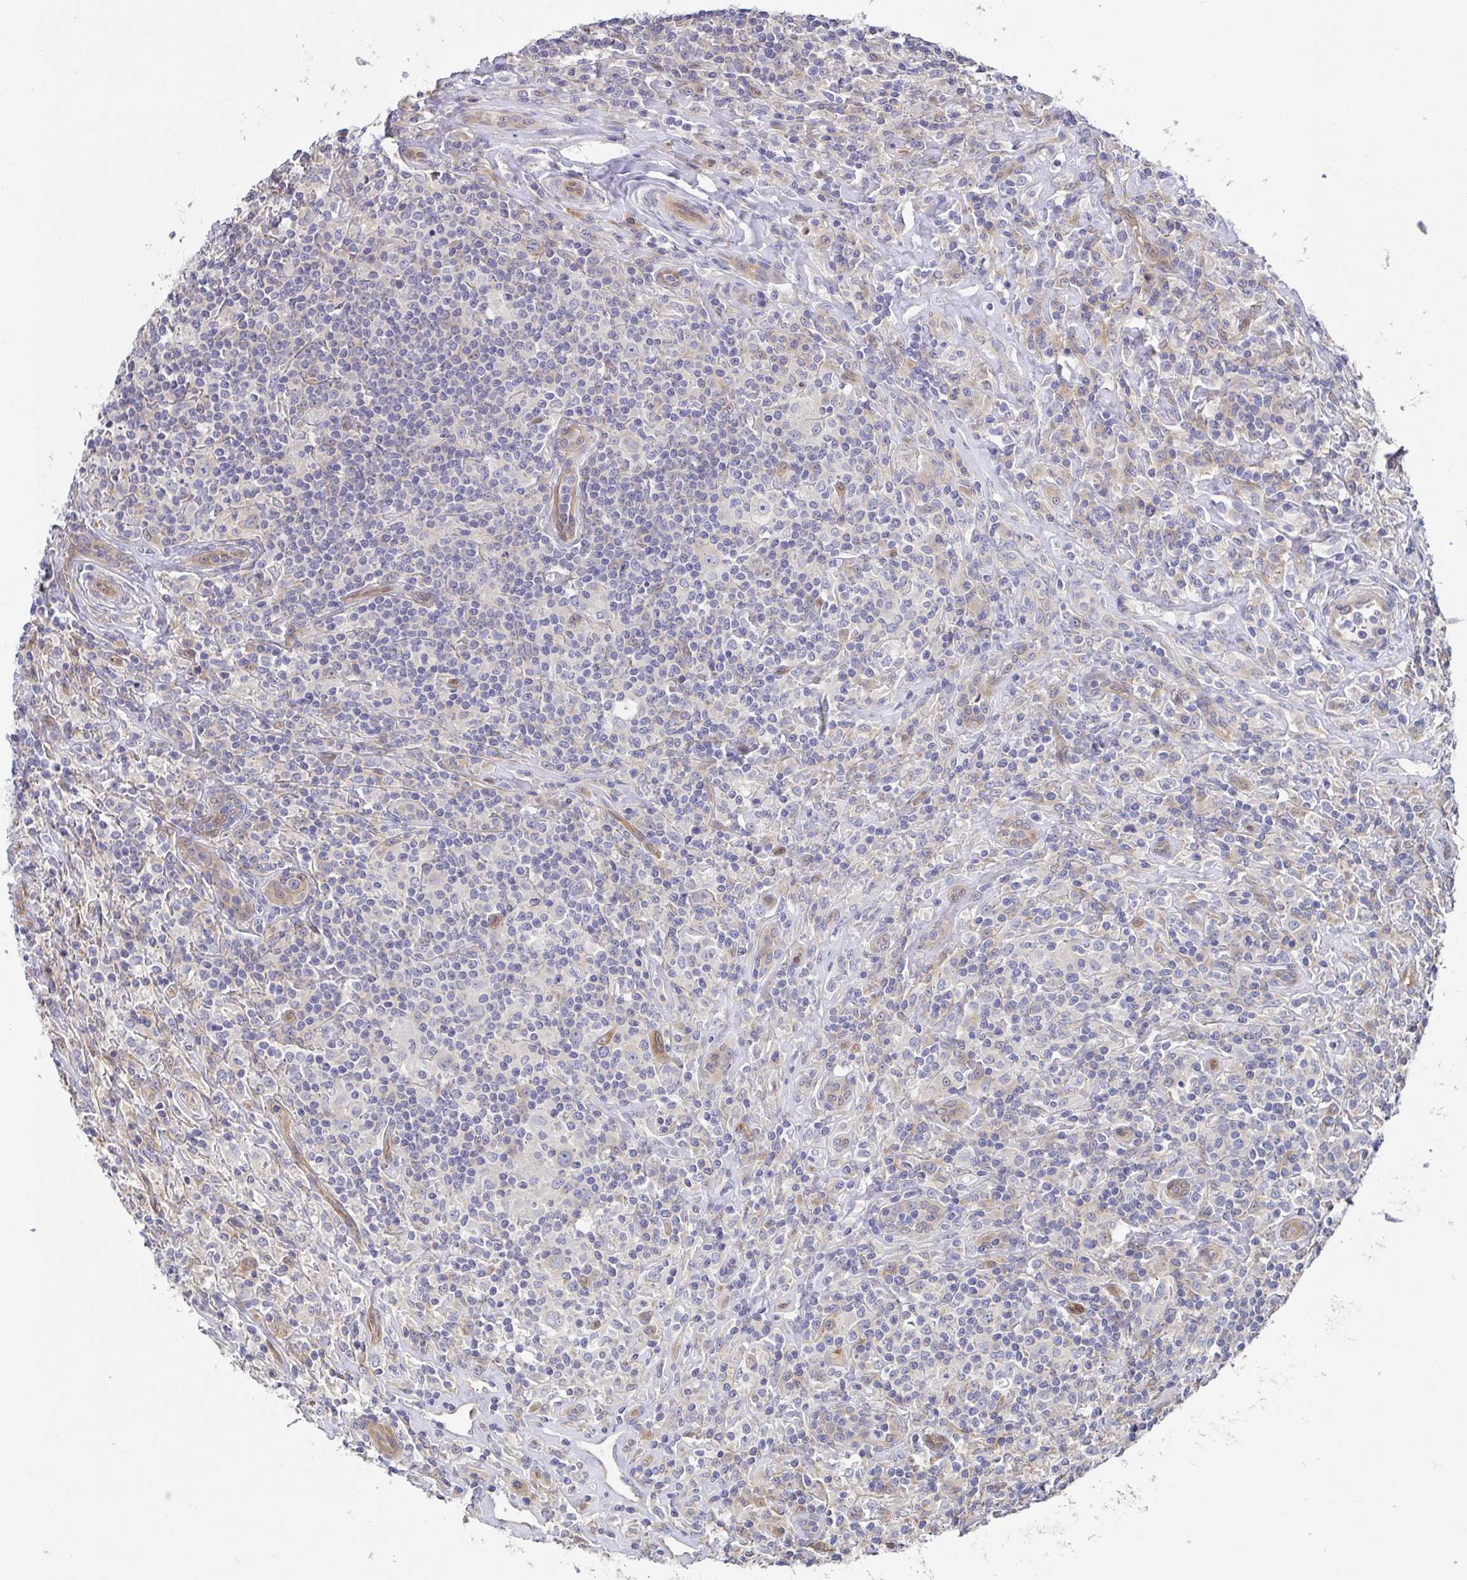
{"staining": {"intensity": "negative", "quantity": "none", "location": "none"}, "tissue": "lymphoma", "cell_type": "Tumor cells", "image_type": "cancer", "snomed": [{"axis": "morphology", "description": "Hodgkin's disease, NOS"}, {"axis": "morphology", "description": "Hodgkin's lymphoma, nodular sclerosis"}, {"axis": "topography", "description": "Lymph node"}], "caption": "This is a histopathology image of IHC staining of lymphoma, which shows no positivity in tumor cells.", "gene": "EIF3D", "patient": {"sex": "female", "age": 10}}